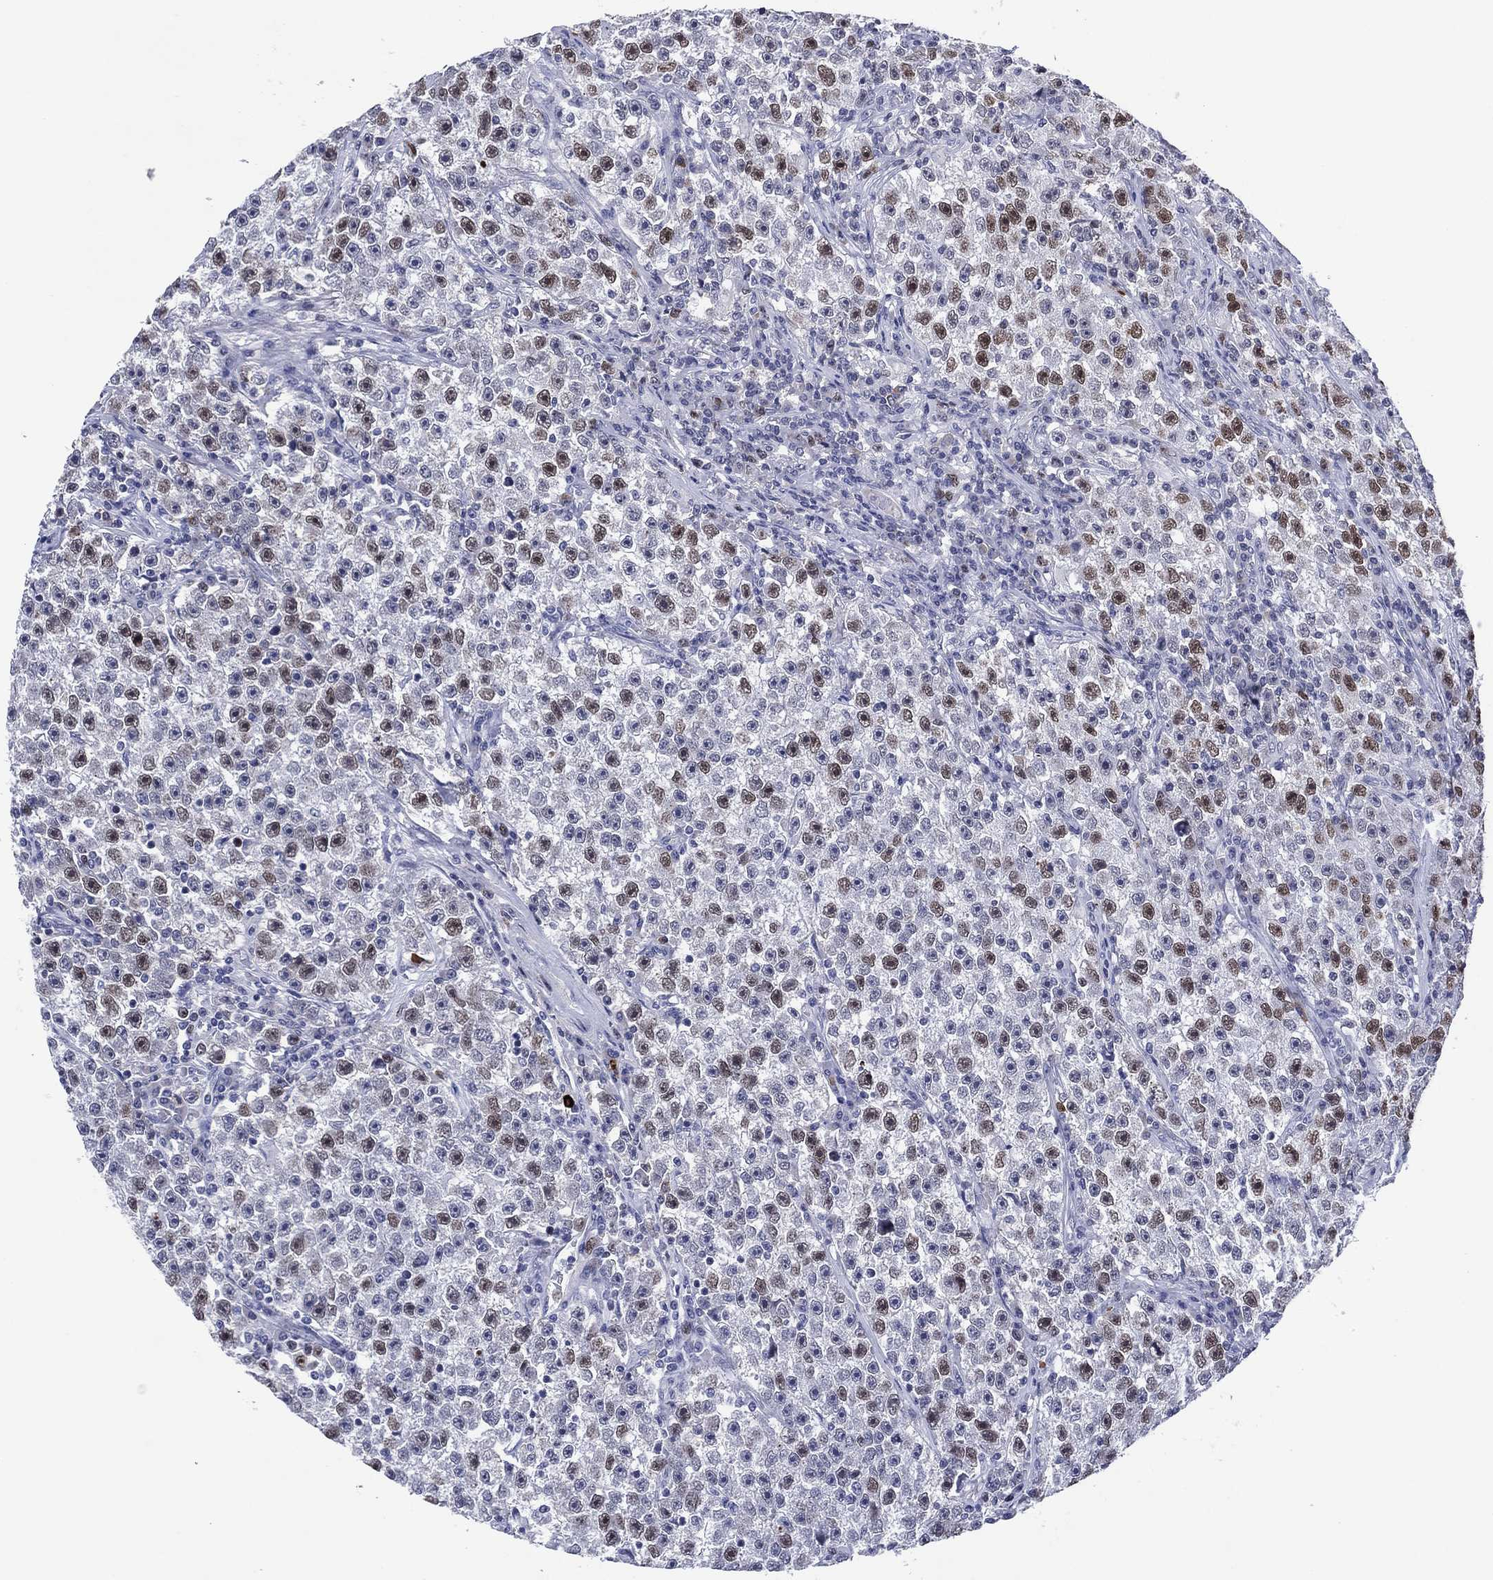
{"staining": {"intensity": "strong", "quantity": "<25%", "location": "nuclear"}, "tissue": "testis cancer", "cell_type": "Tumor cells", "image_type": "cancer", "snomed": [{"axis": "morphology", "description": "Seminoma, NOS"}, {"axis": "topography", "description": "Testis"}], "caption": "Seminoma (testis) stained with a protein marker displays strong staining in tumor cells.", "gene": "GATA6", "patient": {"sex": "male", "age": 22}}